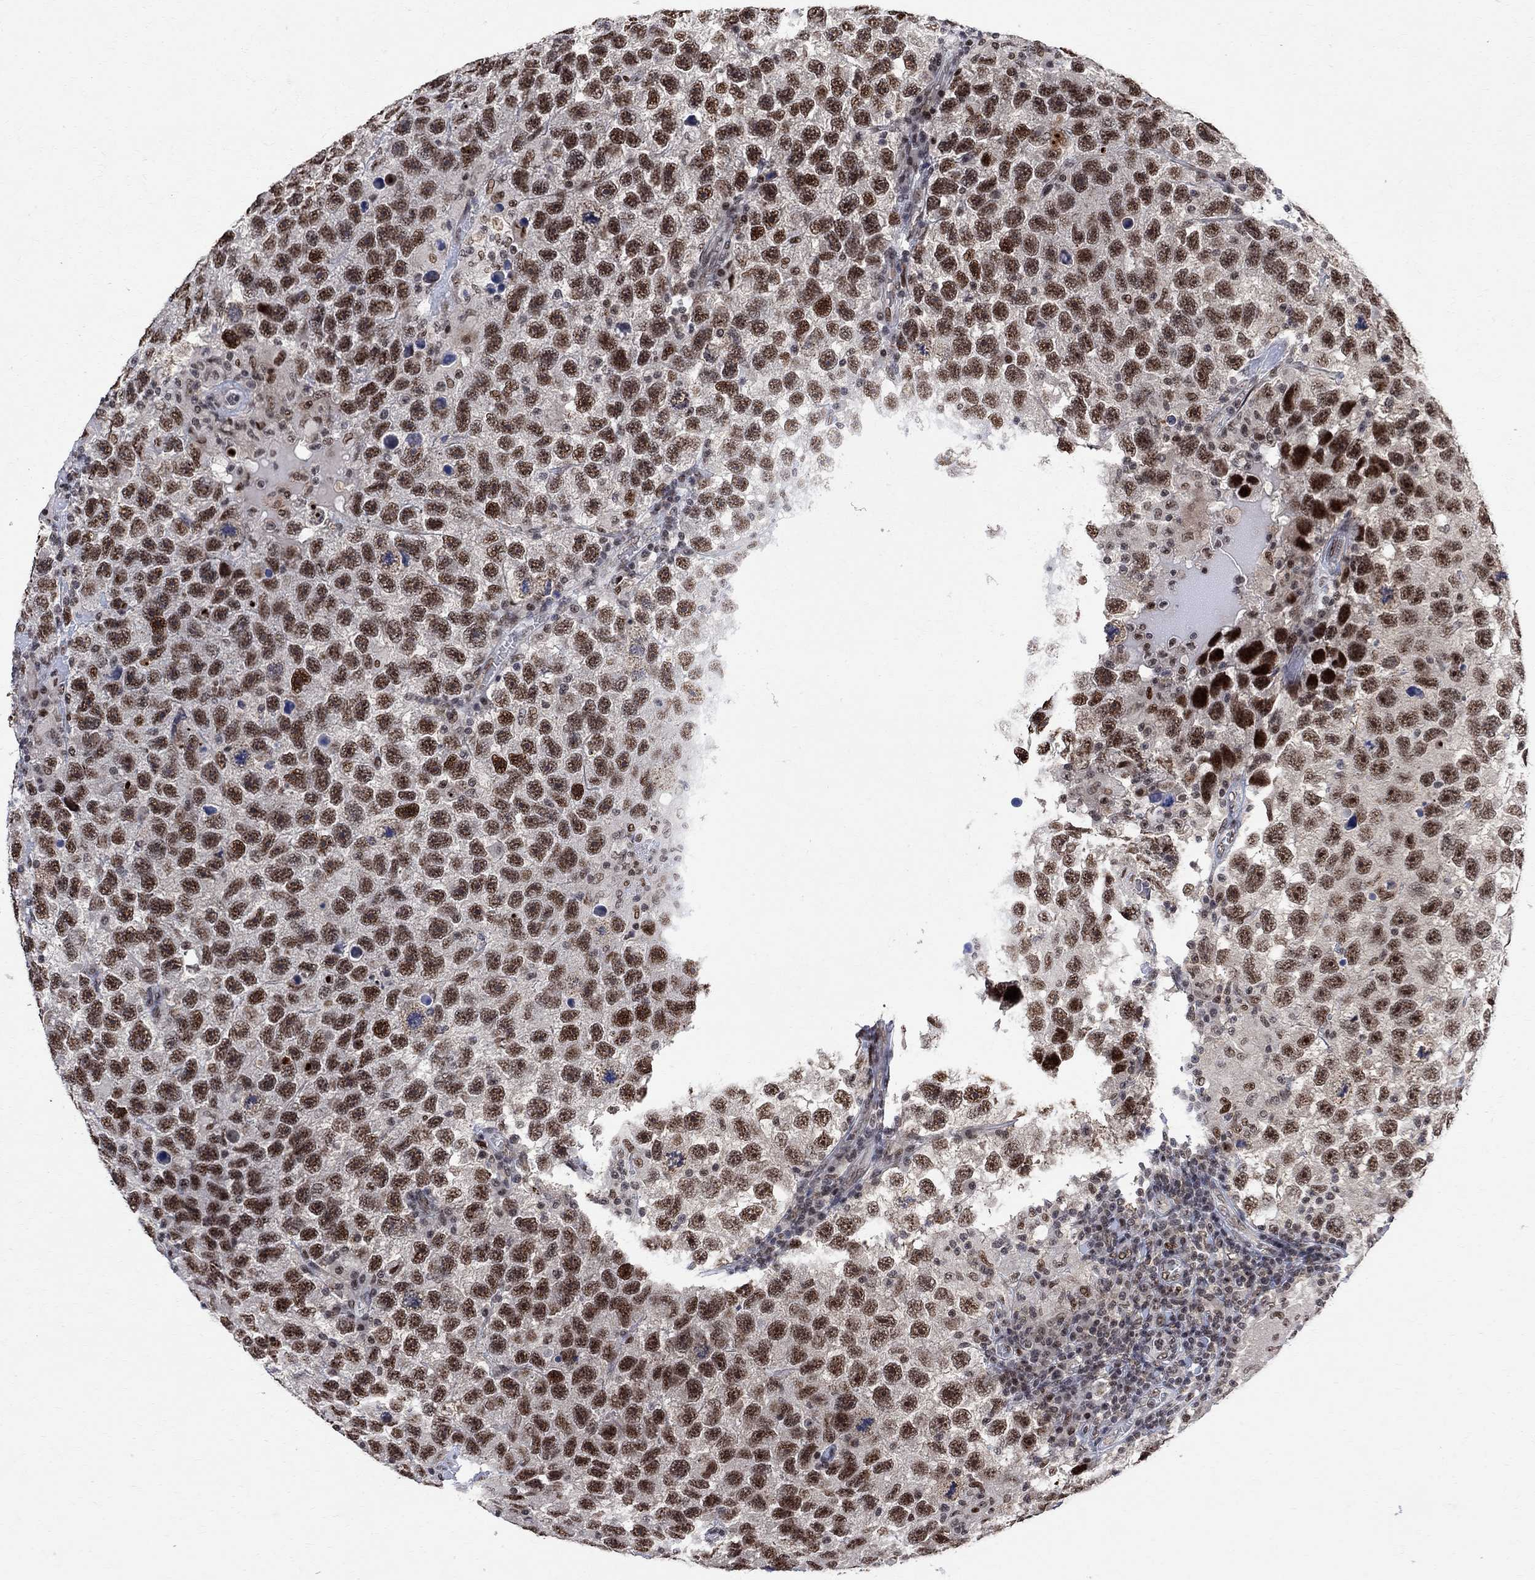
{"staining": {"intensity": "moderate", "quantity": ">75%", "location": "nuclear"}, "tissue": "testis cancer", "cell_type": "Tumor cells", "image_type": "cancer", "snomed": [{"axis": "morphology", "description": "Seminoma, NOS"}, {"axis": "topography", "description": "Testis"}], "caption": "Protein analysis of testis cancer (seminoma) tissue shows moderate nuclear positivity in approximately >75% of tumor cells.", "gene": "E4F1", "patient": {"sex": "male", "age": 26}}